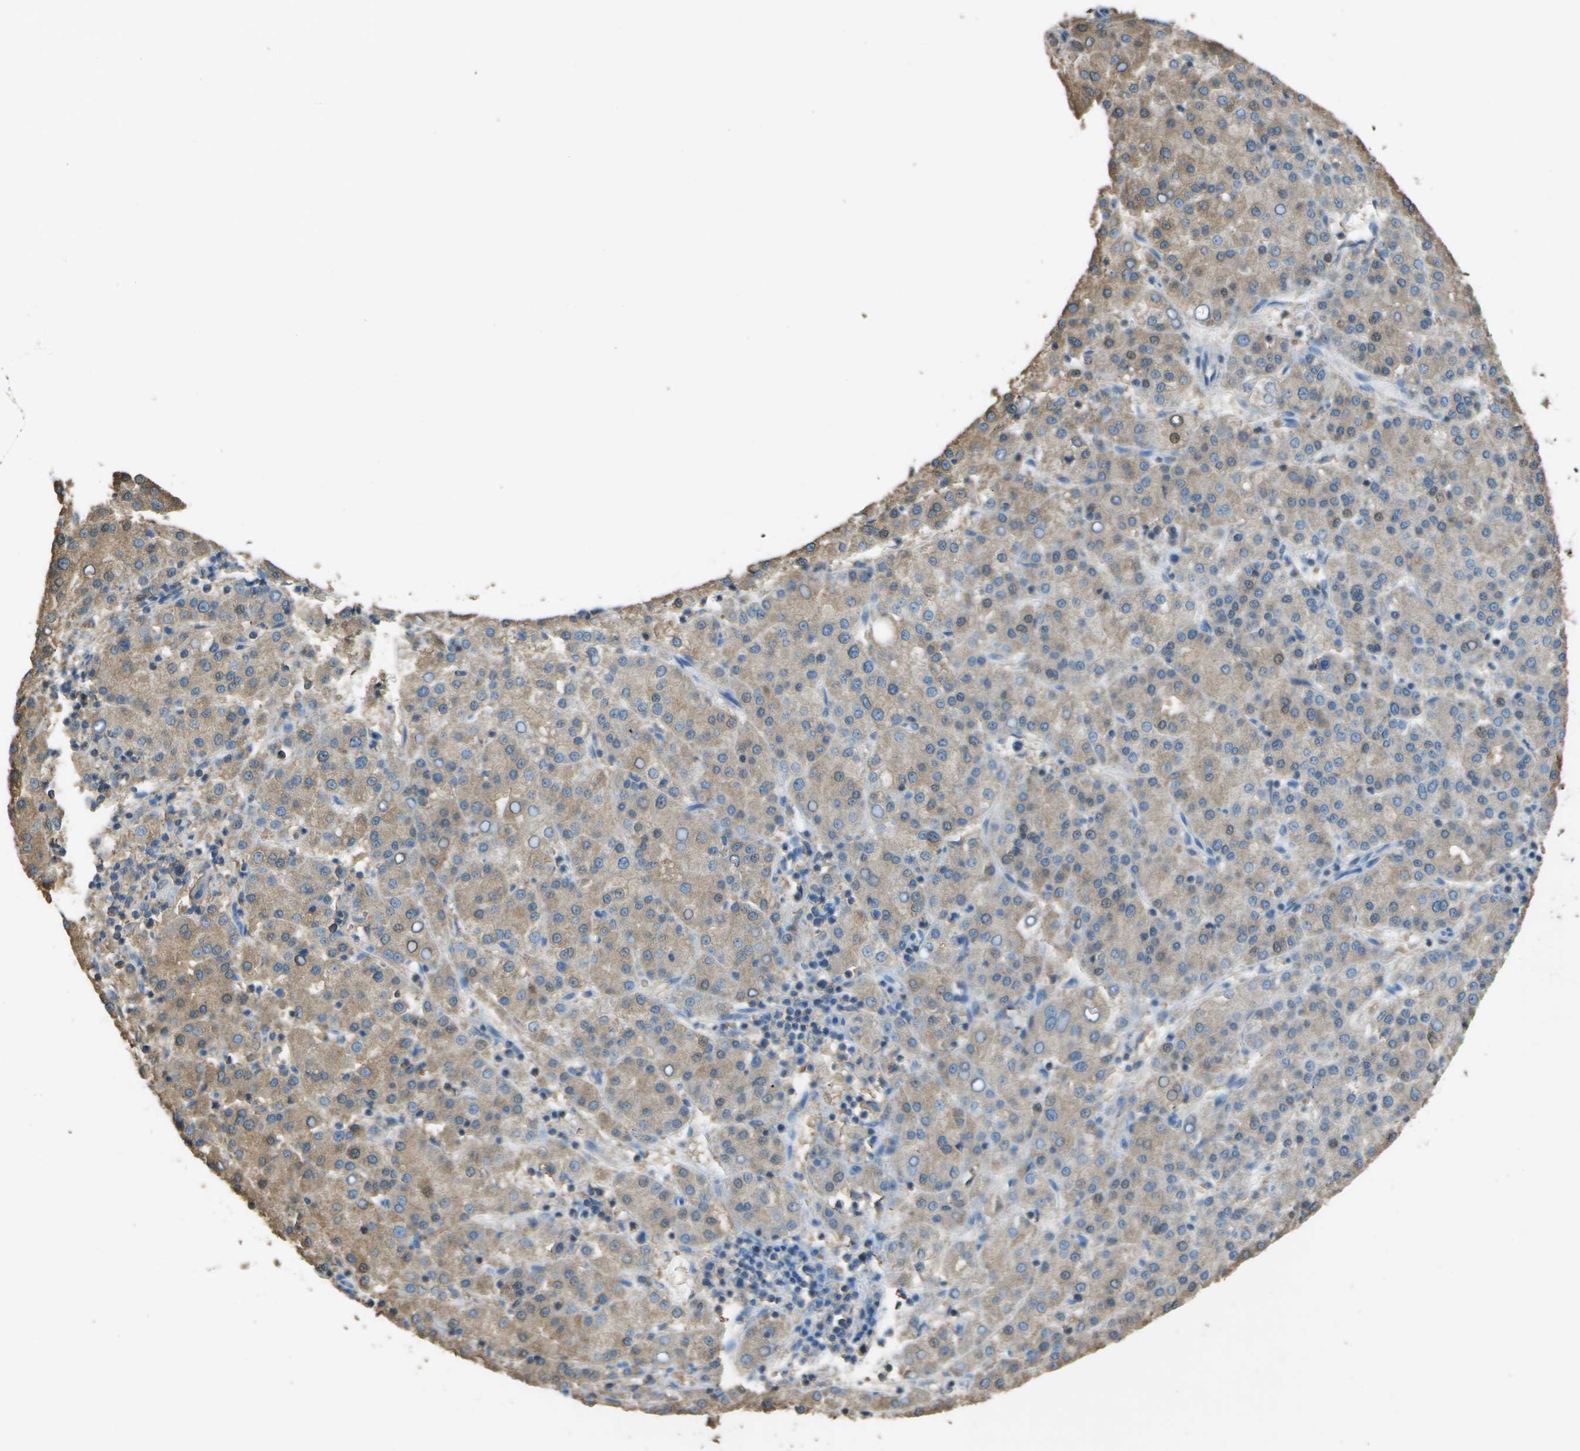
{"staining": {"intensity": "weak", "quantity": ">75%", "location": "cytoplasmic/membranous"}, "tissue": "liver cancer", "cell_type": "Tumor cells", "image_type": "cancer", "snomed": [{"axis": "morphology", "description": "Carcinoma, Hepatocellular, NOS"}, {"axis": "topography", "description": "Liver"}], "caption": "Human liver cancer stained with a protein marker shows weak staining in tumor cells.", "gene": "CYP4F11", "patient": {"sex": "female", "age": 58}}